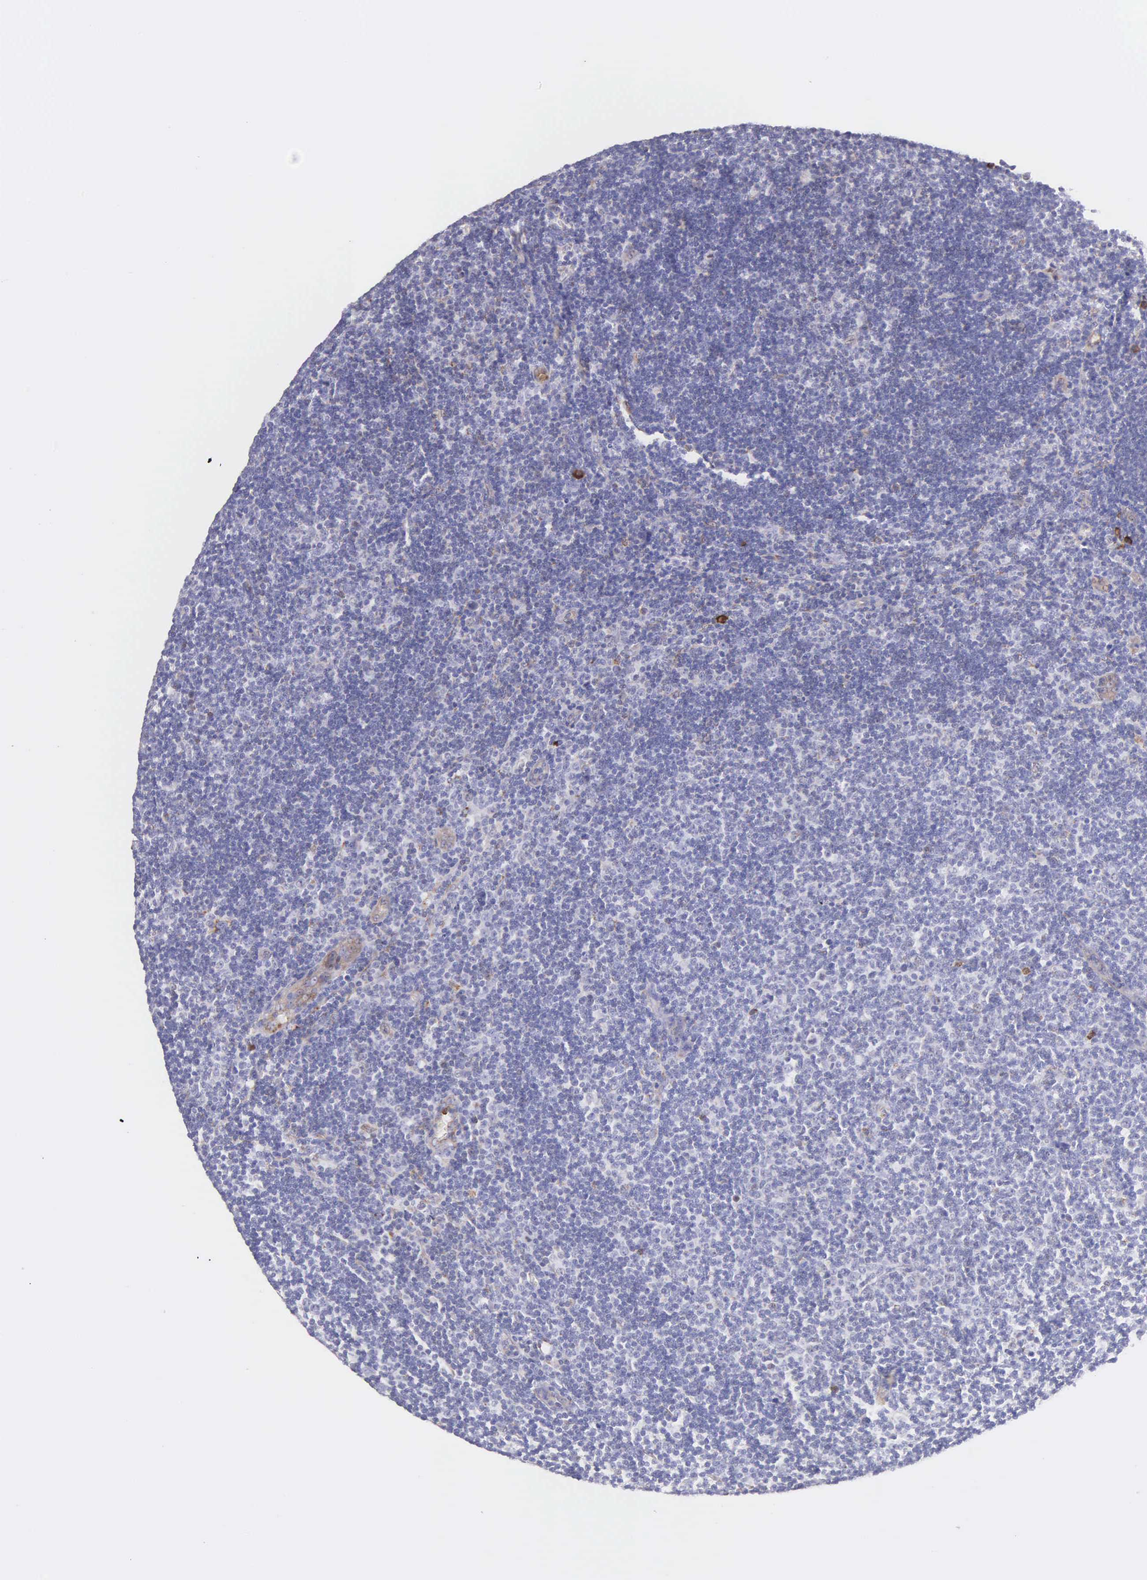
{"staining": {"intensity": "negative", "quantity": "none", "location": "none"}, "tissue": "lymphoma", "cell_type": "Tumor cells", "image_type": "cancer", "snomed": [{"axis": "morphology", "description": "Malignant lymphoma, non-Hodgkin's type, Low grade"}, {"axis": "topography", "description": "Lymph node"}], "caption": "Lymphoma stained for a protein using immunohistochemistry exhibits no expression tumor cells.", "gene": "CKAP4", "patient": {"sex": "male", "age": 49}}